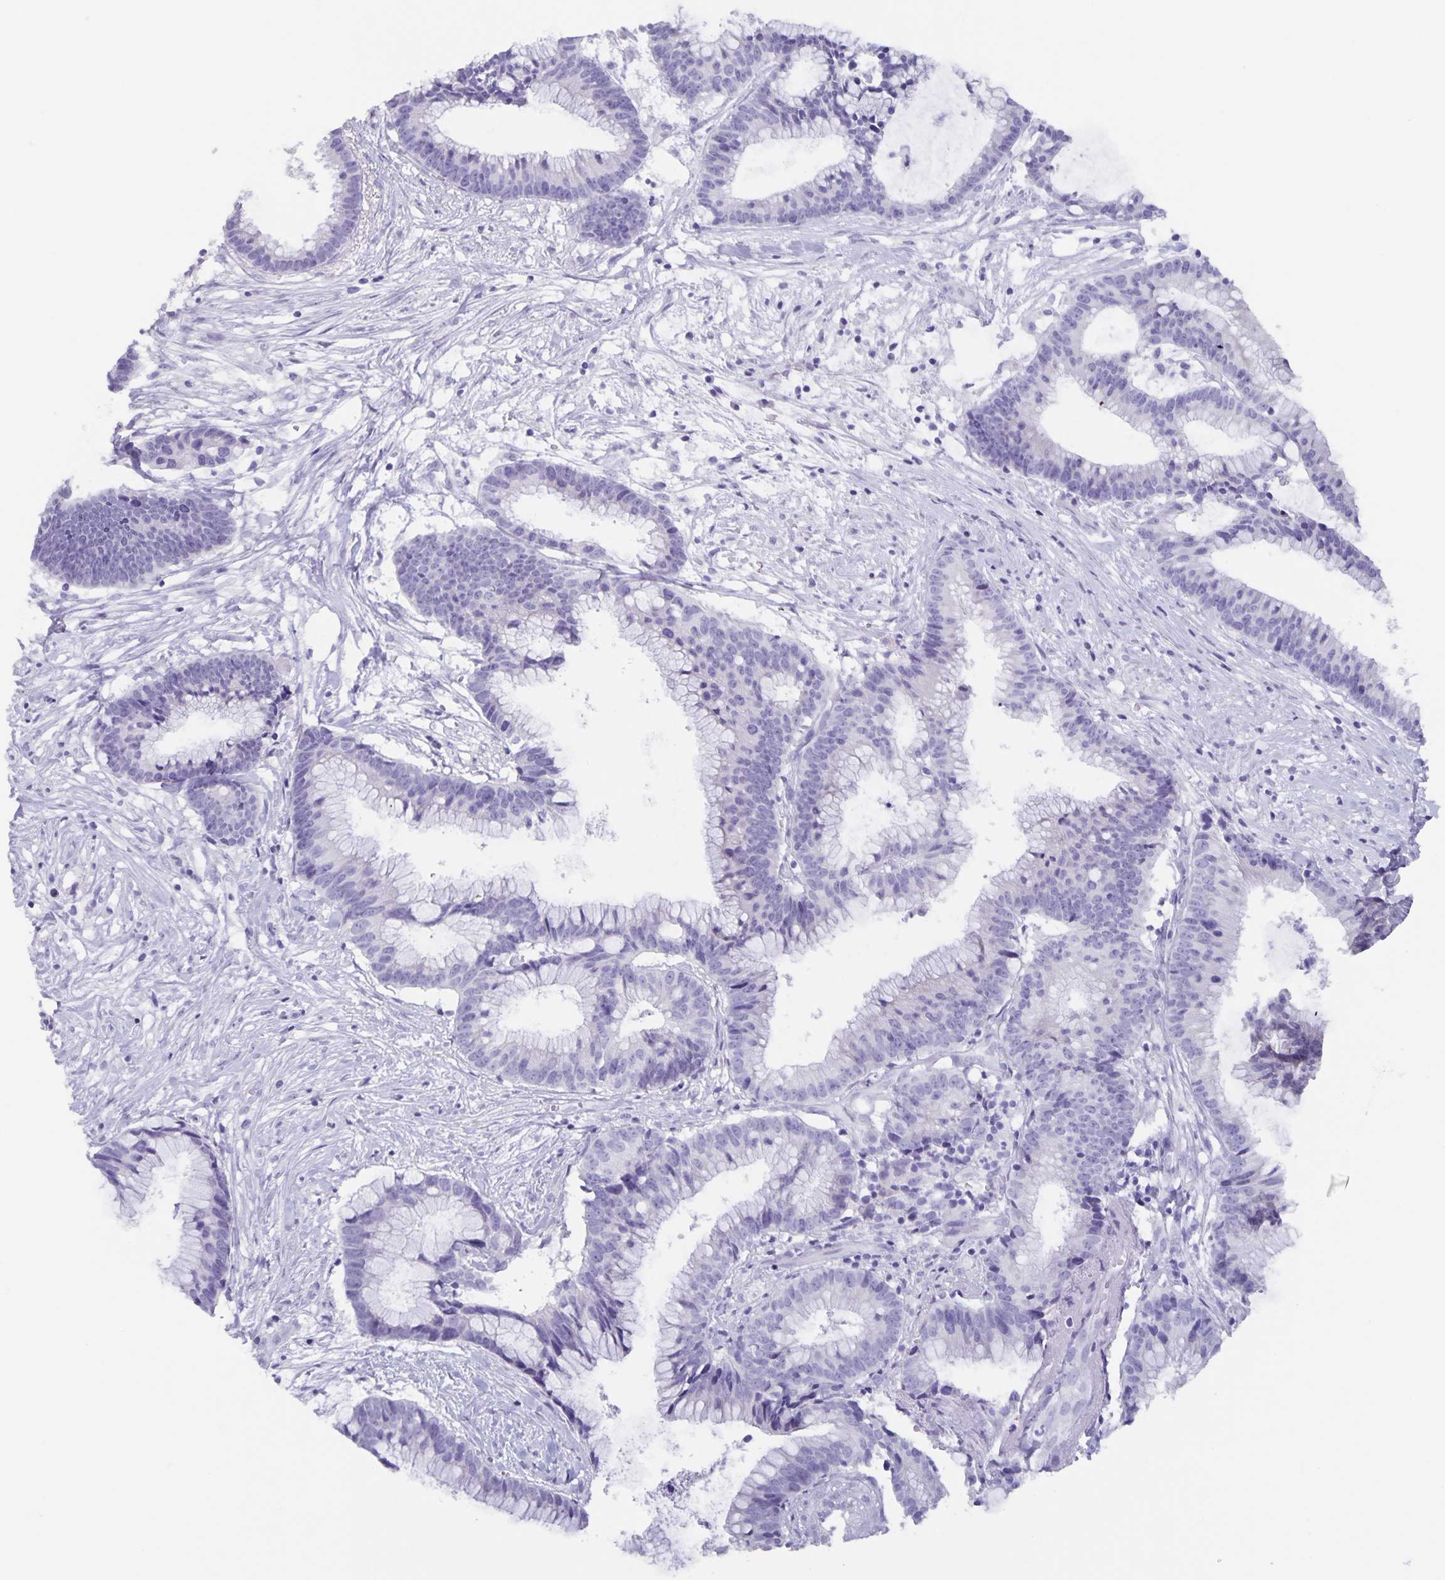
{"staining": {"intensity": "negative", "quantity": "none", "location": "none"}, "tissue": "colorectal cancer", "cell_type": "Tumor cells", "image_type": "cancer", "snomed": [{"axis": "morphology", "description": "Adenocarcinoma, NOS"}, {"axis": "topography", "description": "Colon"}], "caption": "A micrograph of human adenocarcinoma (colorectal) is negative for staining in tumor cells. The staining was performed using DAB to visualize the protein expression in brown, while the nuclei were stained in blue with hematoxylin (Magnification: 20x).", "gene": "AQP4", "patient": {"sex": "female", "age": 78}}